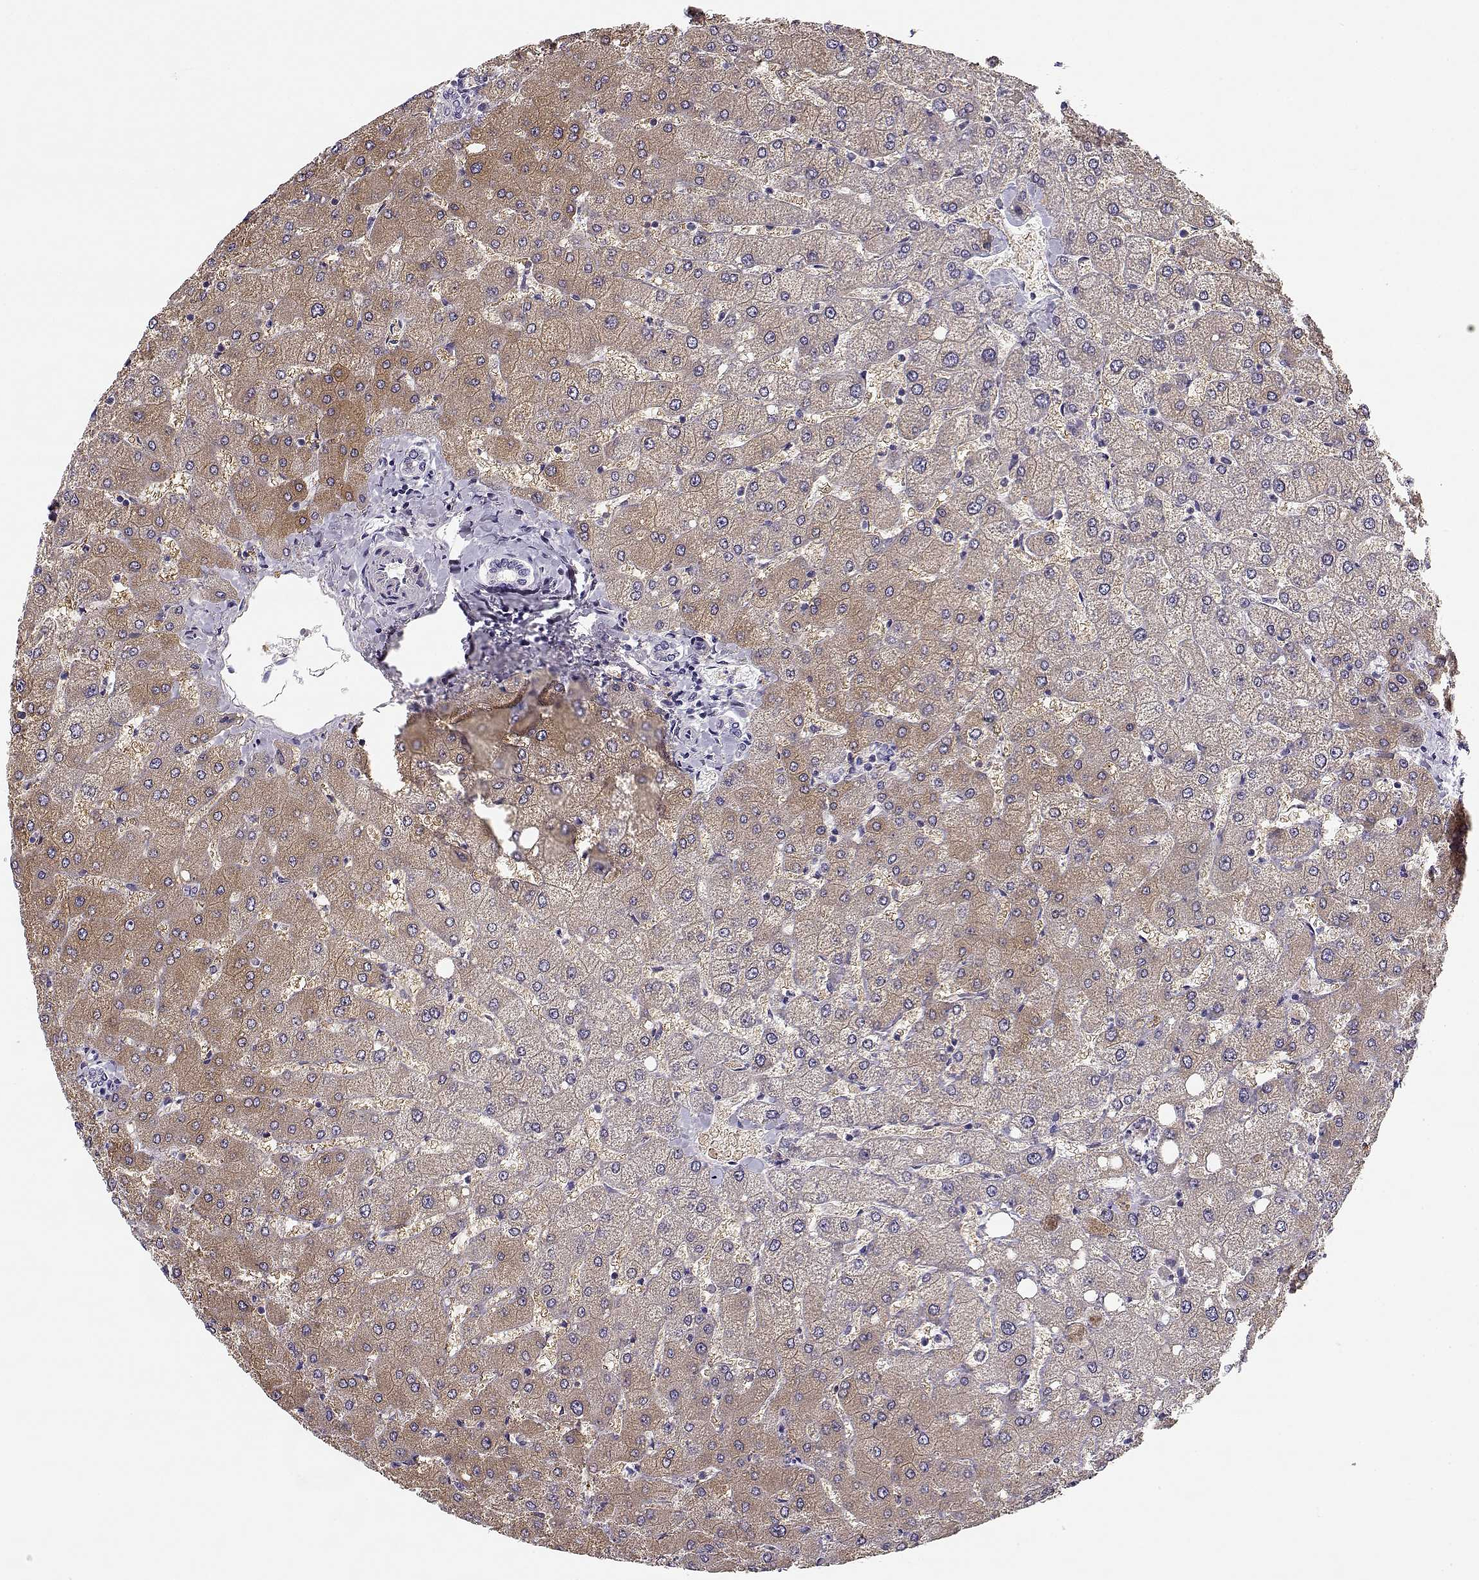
{"staining": {"intensity": "negative", "quantity": "none", "location": "none"}, "tissue": "liver", "cell_type": "Cholangiocytes", "image_type": "normal", "snomed": [{"axis": "morphology", "description": "Normal tissue, NOS"}, {"axis": "topography", "description": "Liver"}], "caption": "High magnification brightfield microscopy of benign liver stained with DAB (3,3'-diaminobenzidine) (brown) and counterstained with hematoxylin (blue): cholangiocytes show no significant positivity.", "gene": "CREB3L3", "patient": {"sex": "female", "age": 54}}